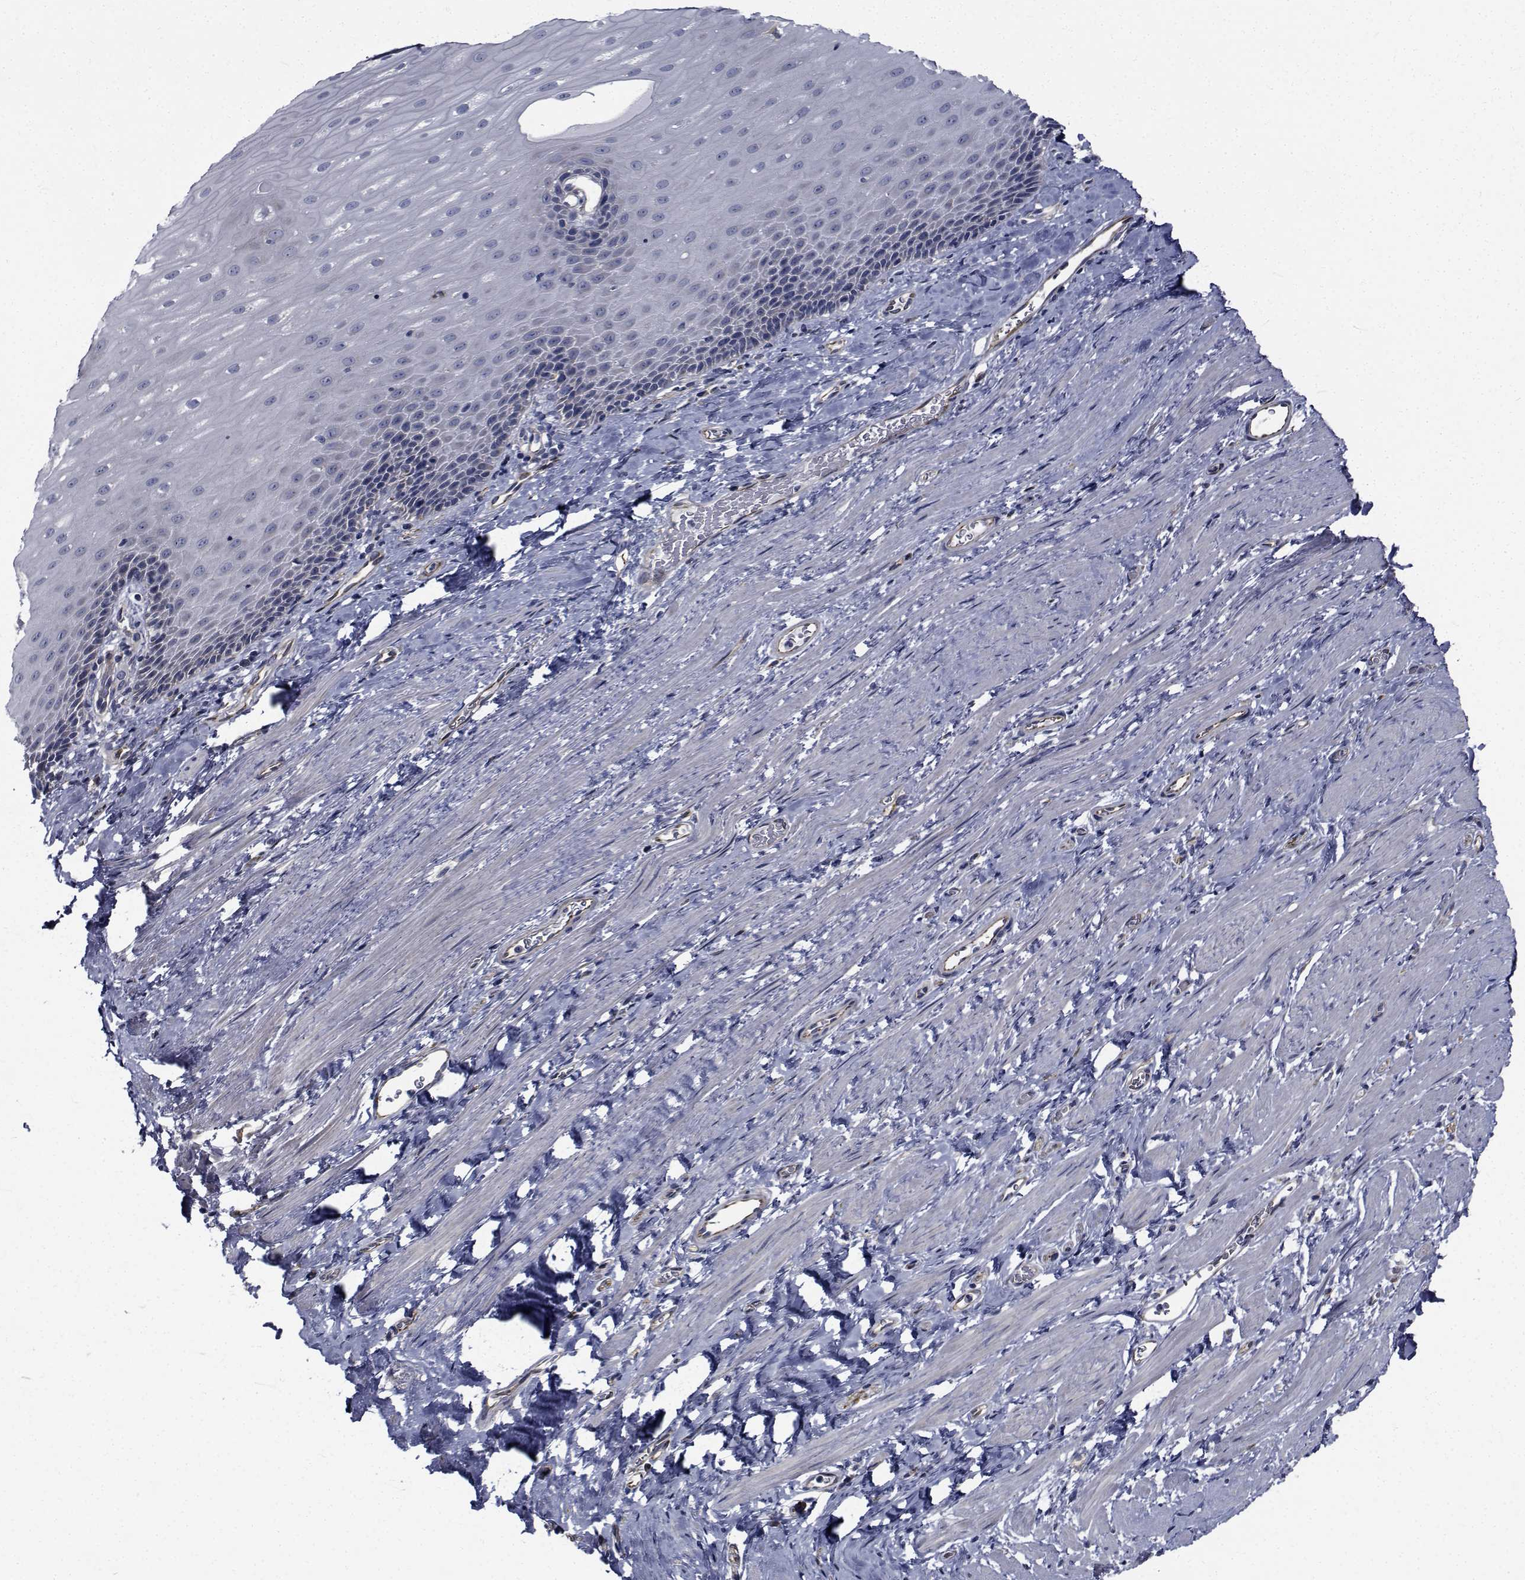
{"staining": {"intensity": "negative", "quantity": "none", "location": "none"}, "tissue": "esophagus", "cell_type": "Squamous epithelial cells", "image_type": "normal", "snomed": [{"axis": "morphology", "description": "Normal tissue, NOS"}, {"axis": "topography", "description": "Esophagus"}], "caption": "Immunohistochemistry micrograph of benign esophagus: human esophagus stained with DAB shows no significant protein positivity in squamous epithelial cells. (DAB (3,3'-diaminobenzidine) immunohistochemistry visualized using brightfield microscopy, high magnification).", "gene": "TTBK1", "patient": {"sex": "male", "age": 64}}